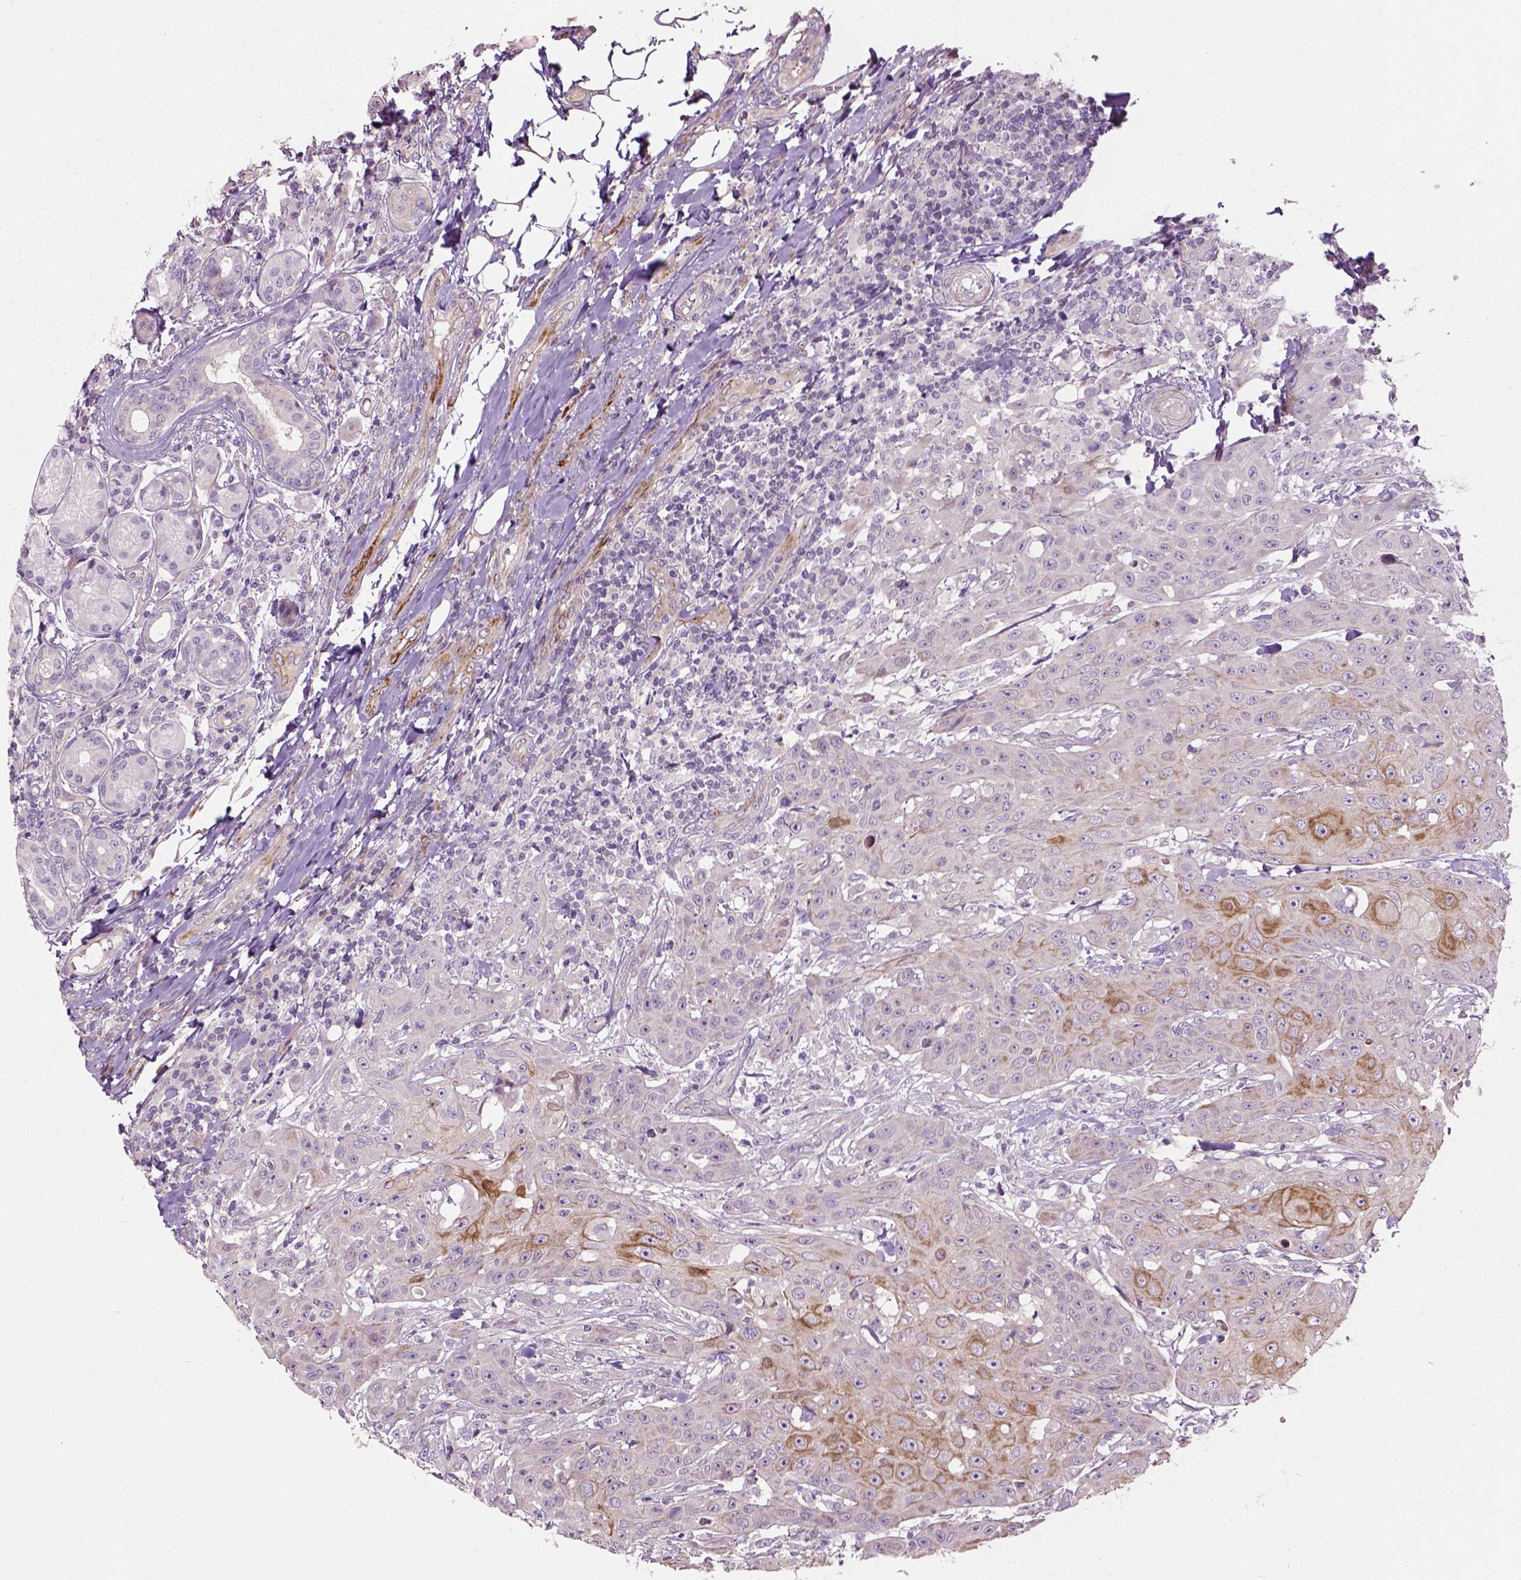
{"staining": {"intensity": "strong", "quantity": "<25%", "location": "cytoplasmic/membranous"}, "tissue": "head and neck cancer", "cell_type": "Tumor cells", "image_type": "cancer", "snomed": [{"axis": "morphology", "description": "Normal tissue, NOS"}, {"axis": "morphology", "description": "Squamous cell carcinoma, NOS"}, {"axis": "topography", "description": "Oral tissue"}, {"axis": "topography", "description": "Head-Neck"}], "caption": "Brown immunohistochemical staining in human head and neck cancer (squamous cell carcinoma) displays strong cytoplasmic/membranous expression in about <25% of tumor cells.", "gene": "PKP3", "patient": {"sex": "female", "age": 55}}